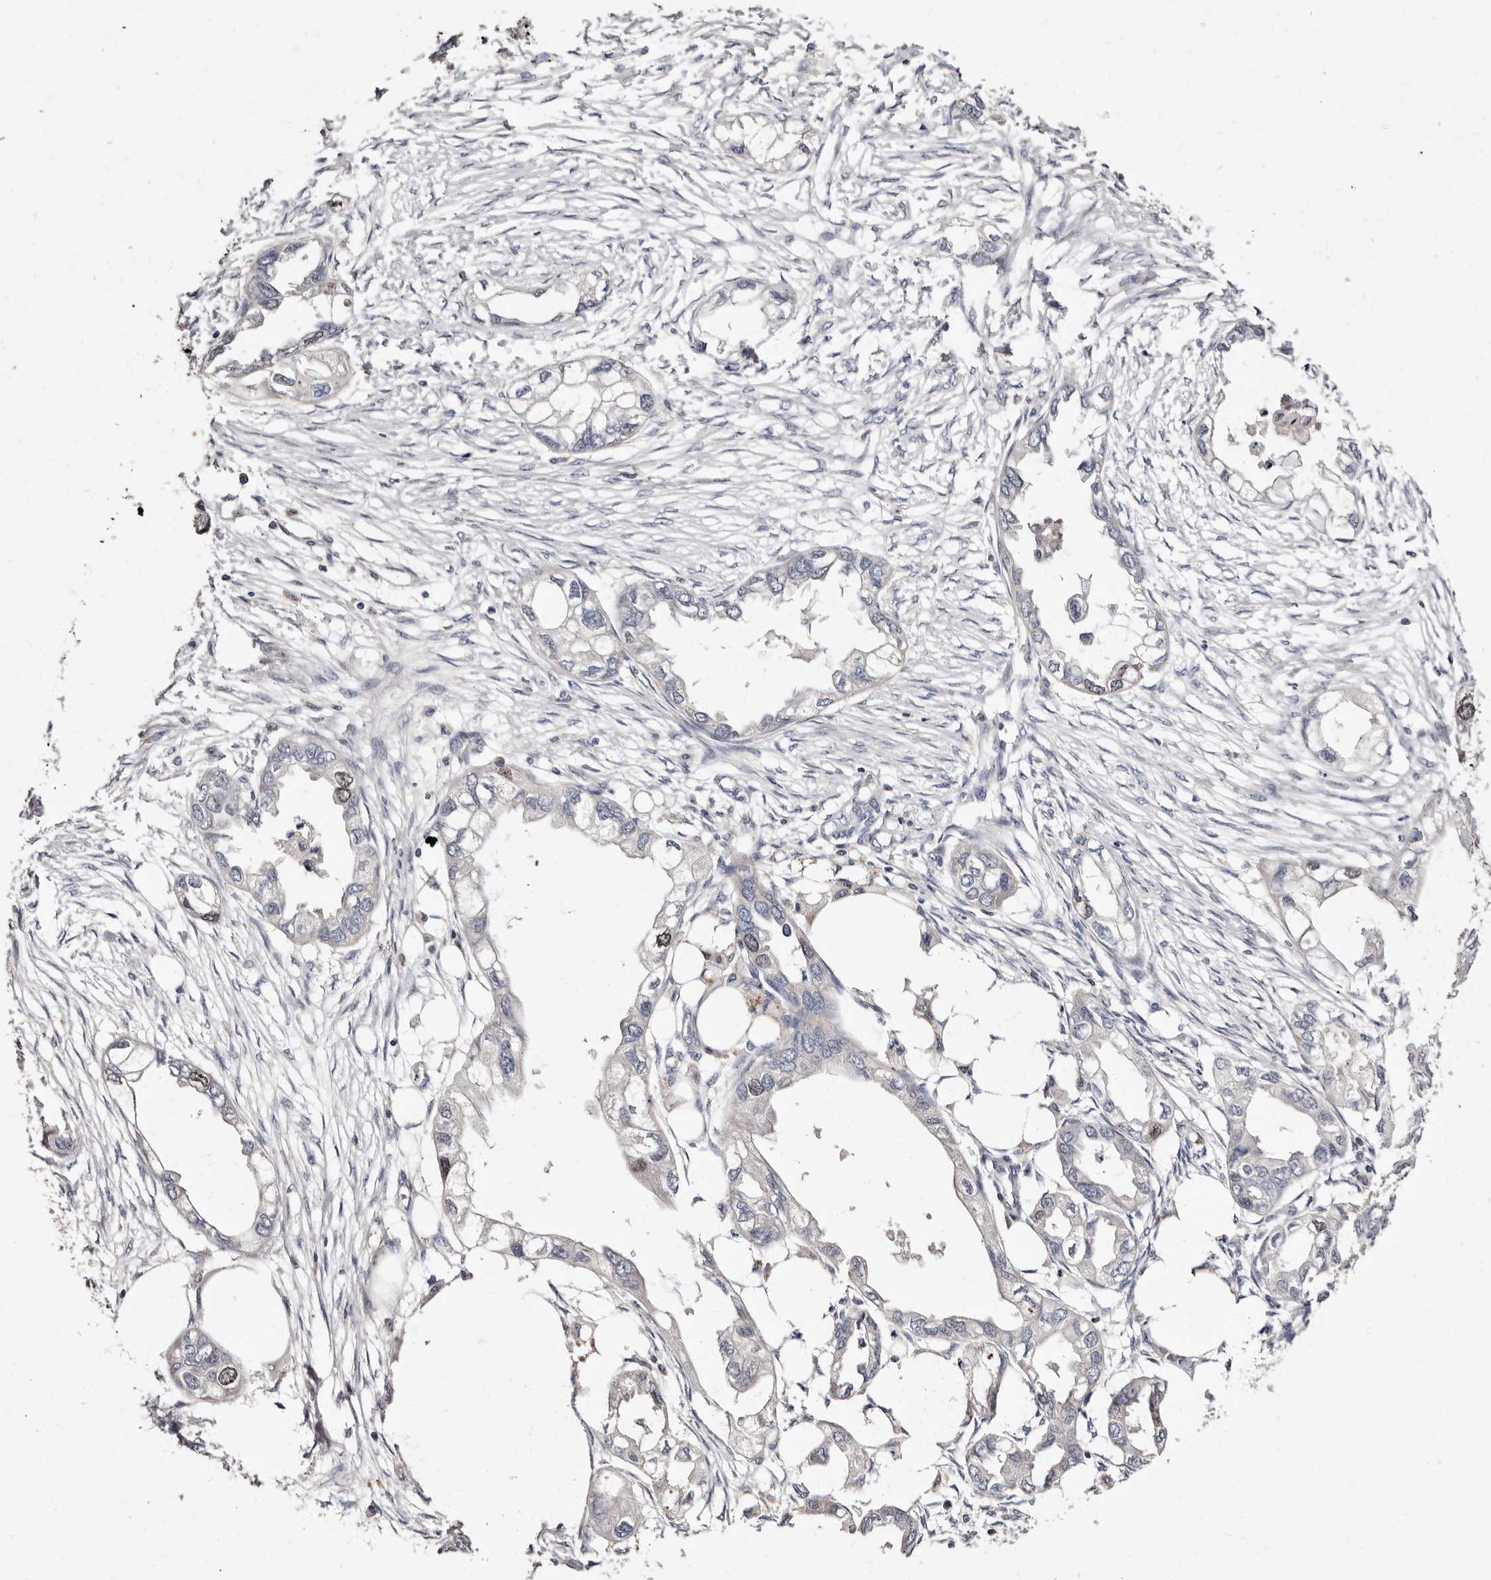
{"staining": {"intensity": "weak", "quantity": "<25%", "location": "nuclear"}, "tissue": "endometrial cancer", "cell_type": "Tumor cells", "image_type": "cancer", "snomed": [{"axis": "morphology", "description": "Adenocarcinoma, NOS"}, {"axis": "morphology", "description": "Adenocarcinoma, metastatic, NOS"}, {"axis": "topography", "description": "Adipose tissue"}, {"axis": "topography", "description": "Endometrium"}], "caption": "Human metastatic adenocarcinoma (endometrial) stained for a protein using immunohistochemistry (IHC) reveals no staining in tumor cells.", "gene": "CDCA8", "patient": {"sex": "female", "age": 67}}